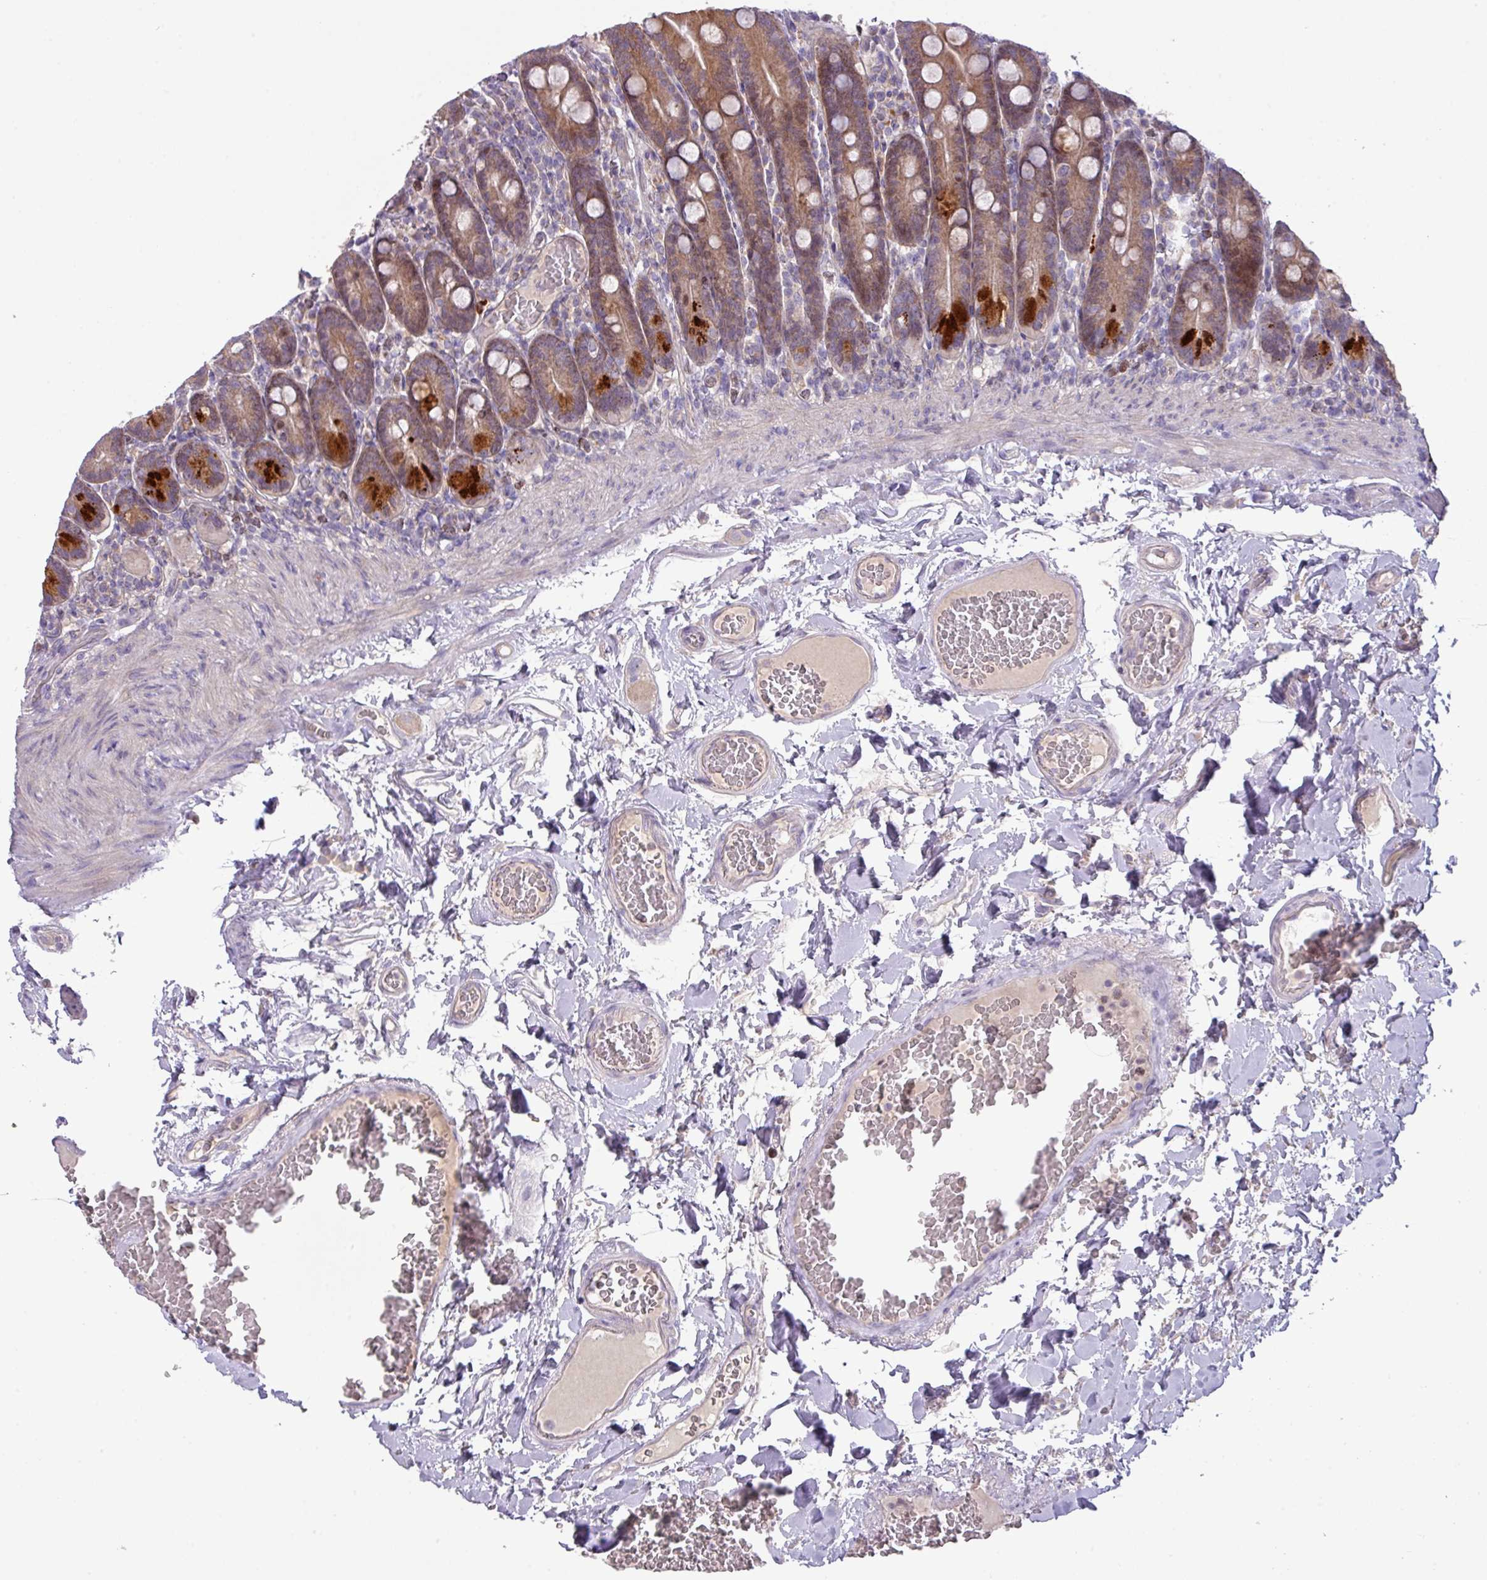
{"staining": {"intensity": "moderate", "quantity": ">75%", "location": "cytoplasmic/membranous"}, "tissue": "duodenum", "cell_type": "Glandular cells", "image_type": "normal", "snomed": [{"axis": "morphology", "description": "Normal tissue, NOS"}, {"axis": "topography", "description": "Duodenum"}], "caption": "Normal duodenum reveals moderate cytoplasmic/membranous positivity in approximately >75% of glandular cells, visualized by immunohistochemistry. (brown staining indicates protein expression, while blue staining denotes nuclei).", "gene": "ZNF394", "patient": {"sex": "female", "age": 62}}